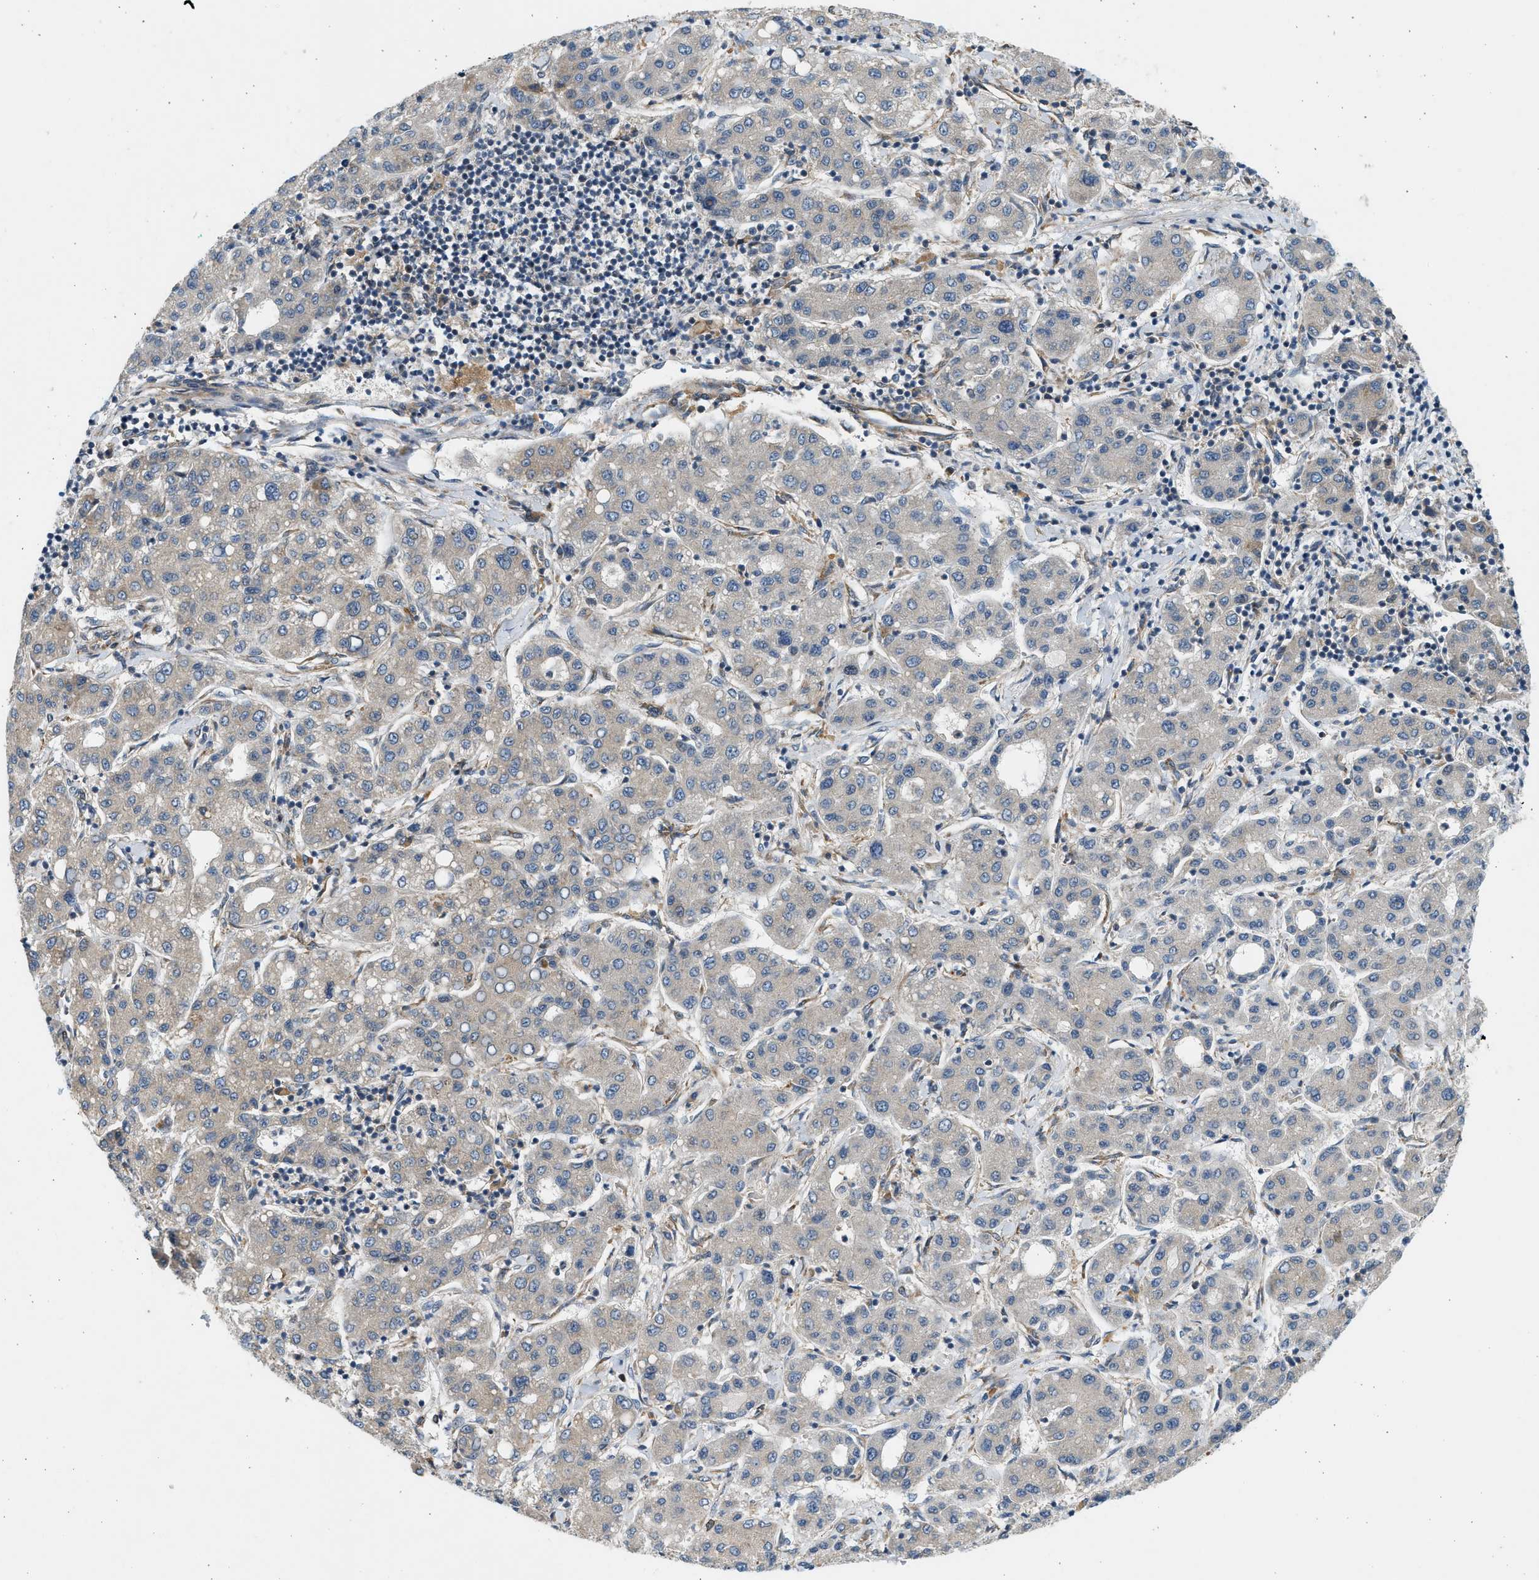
{"staining": {"intensity": "weak", "quantity": "<25%", "location": "cytoplasmic/membranous"}, "tissue": "liver cancer", "cell_type": "Tumor cells", "image_type": "cancer", "snomed": [{"axis": "morphology", "description": "Carcinoma, Hepatocellular, NOS"}, {"axis": "topography", "description": "Liver"}], "caption": "Hepatocellular carcinoma (liver) stained for a protein using immunohistochemistry (IHC) demonstrates no positivity tumor cells.", "gene": "KDELR2", "patient": {"sex": "male", "age": 65}}